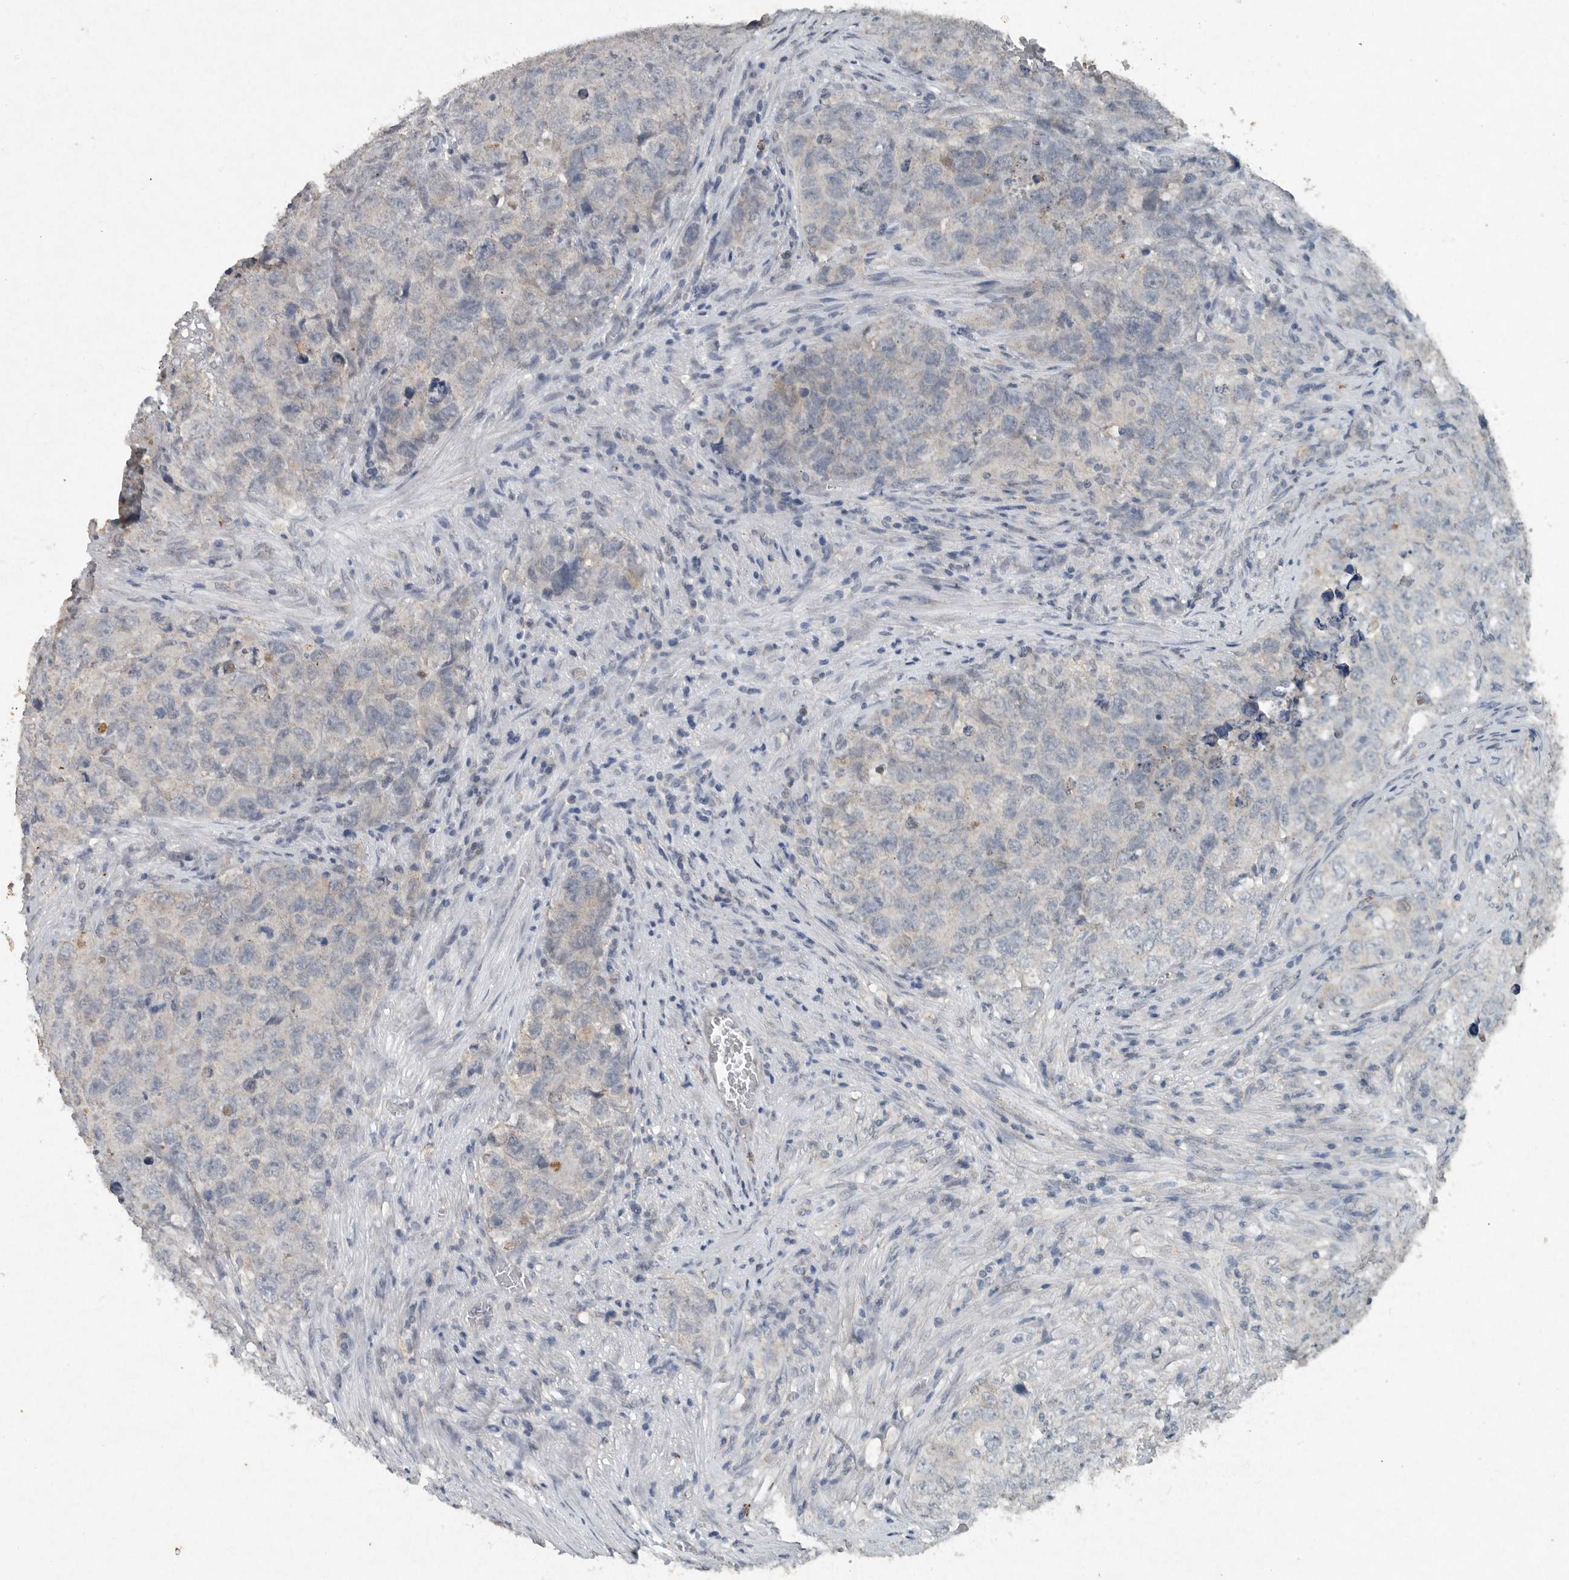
{"staining": {"intensity": "negative", "quantity": "none", "location": "none"}, "tissue": "testis cancer", "cell_type": "Tumor cells", "image_type": "cancer", "snomed": [{"axis": "morphology", "description": "Seminoma, NOS"}, {"axis": "morphology", "description": "Carcinoma, Embryonal, NOS"}, {"axis": "topography", "description": "Testis"}], "caption": "High power microscopy micrograph of an immunohistochemistry (IHC) micrograph of seminoma (testis), revealing no significant expression in tumor cells.", "gene": "IL20", "patient": {"sex": "male", "age": 43}}